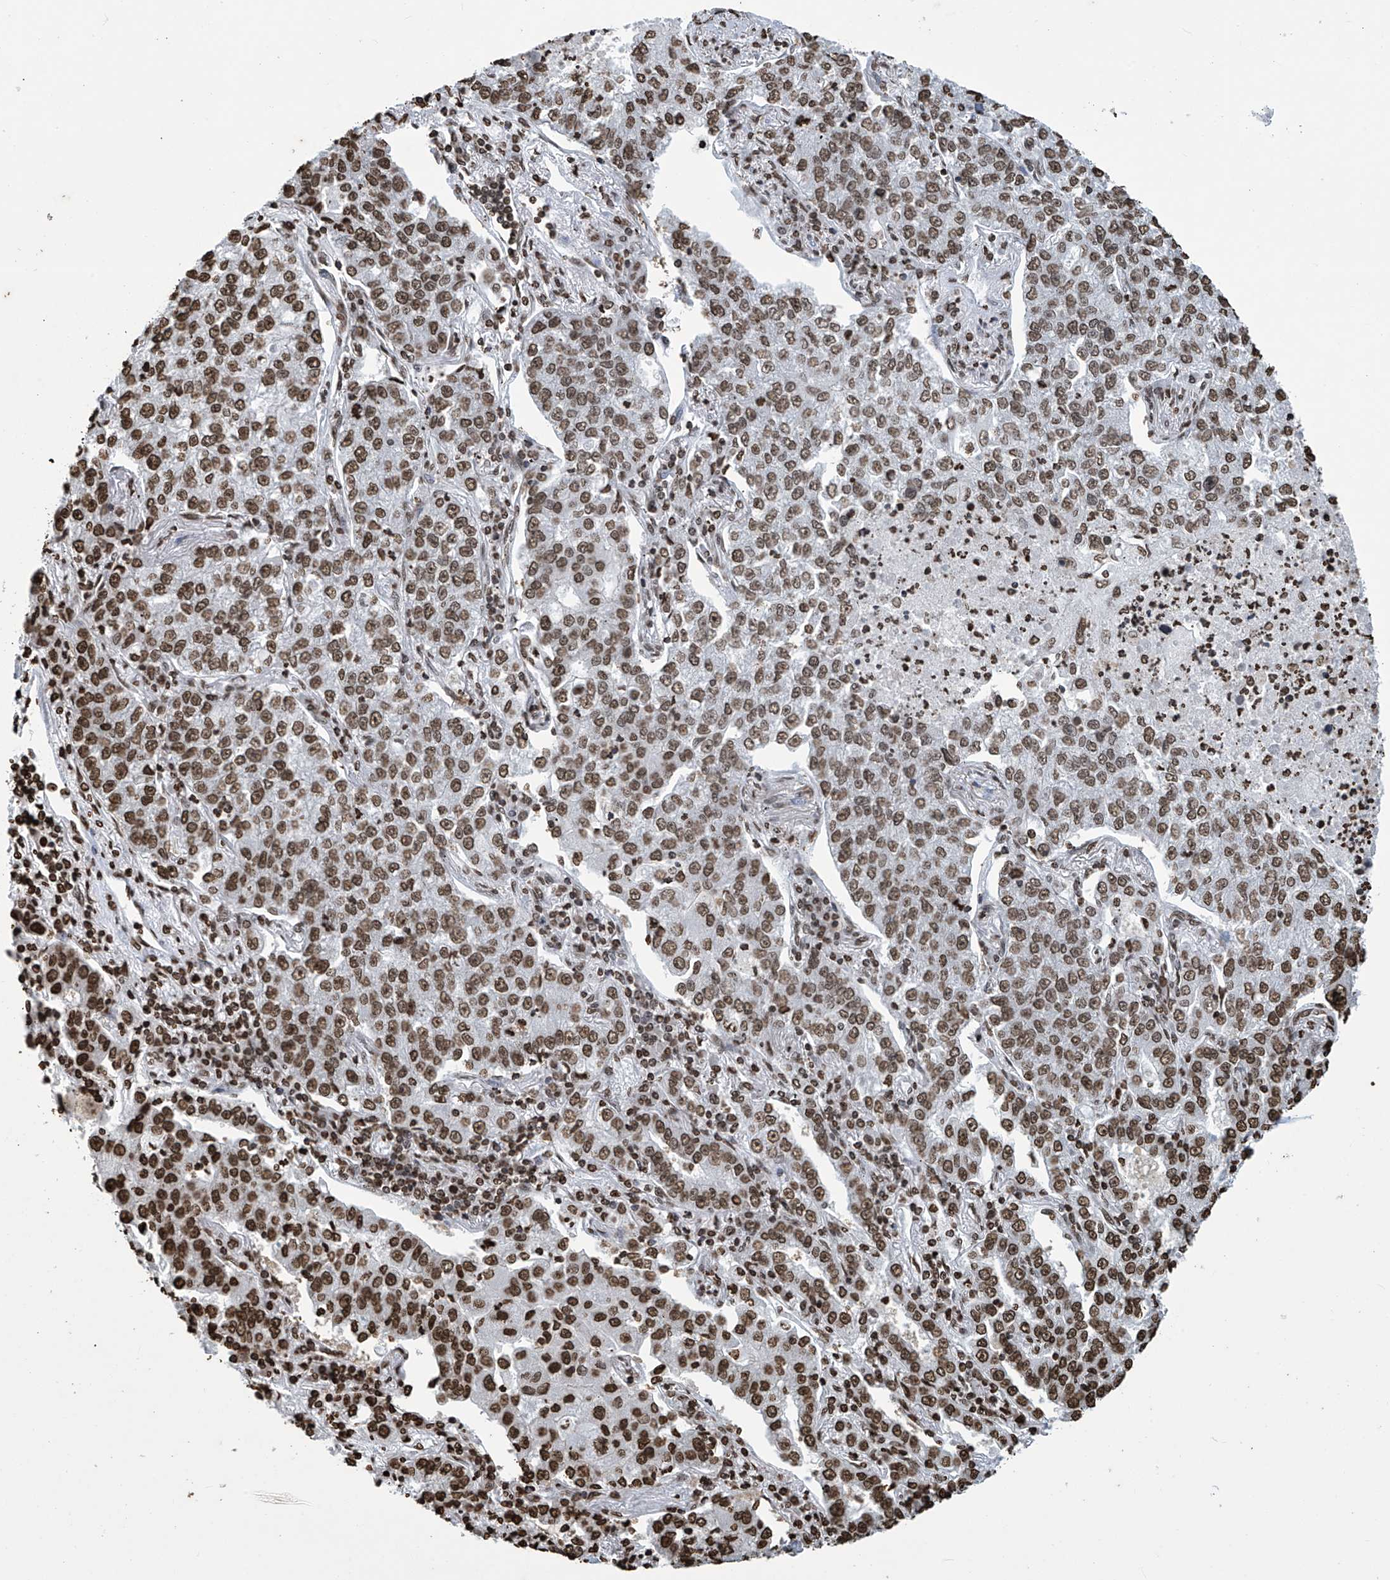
{"staining": {"intensity": "moderate", "quantity": ">75%", "location": "nuclear"}, "tissue": "lung cancer", "cell_type": "Tumor cells", "image_type": "cancer", "snomed": [{"axis": "morphology", "description": "Adenocarcinoma, NOS"}, {"axis": "topography", "description": "Lung"}], "caption": "Lung cancer stained with immunohistochemistry (IHC) shows moderate nuclear positivity in about >75% of tumor cells.", "gene": "DPPA2", "patient": {"sex": "male", "age": 49}}